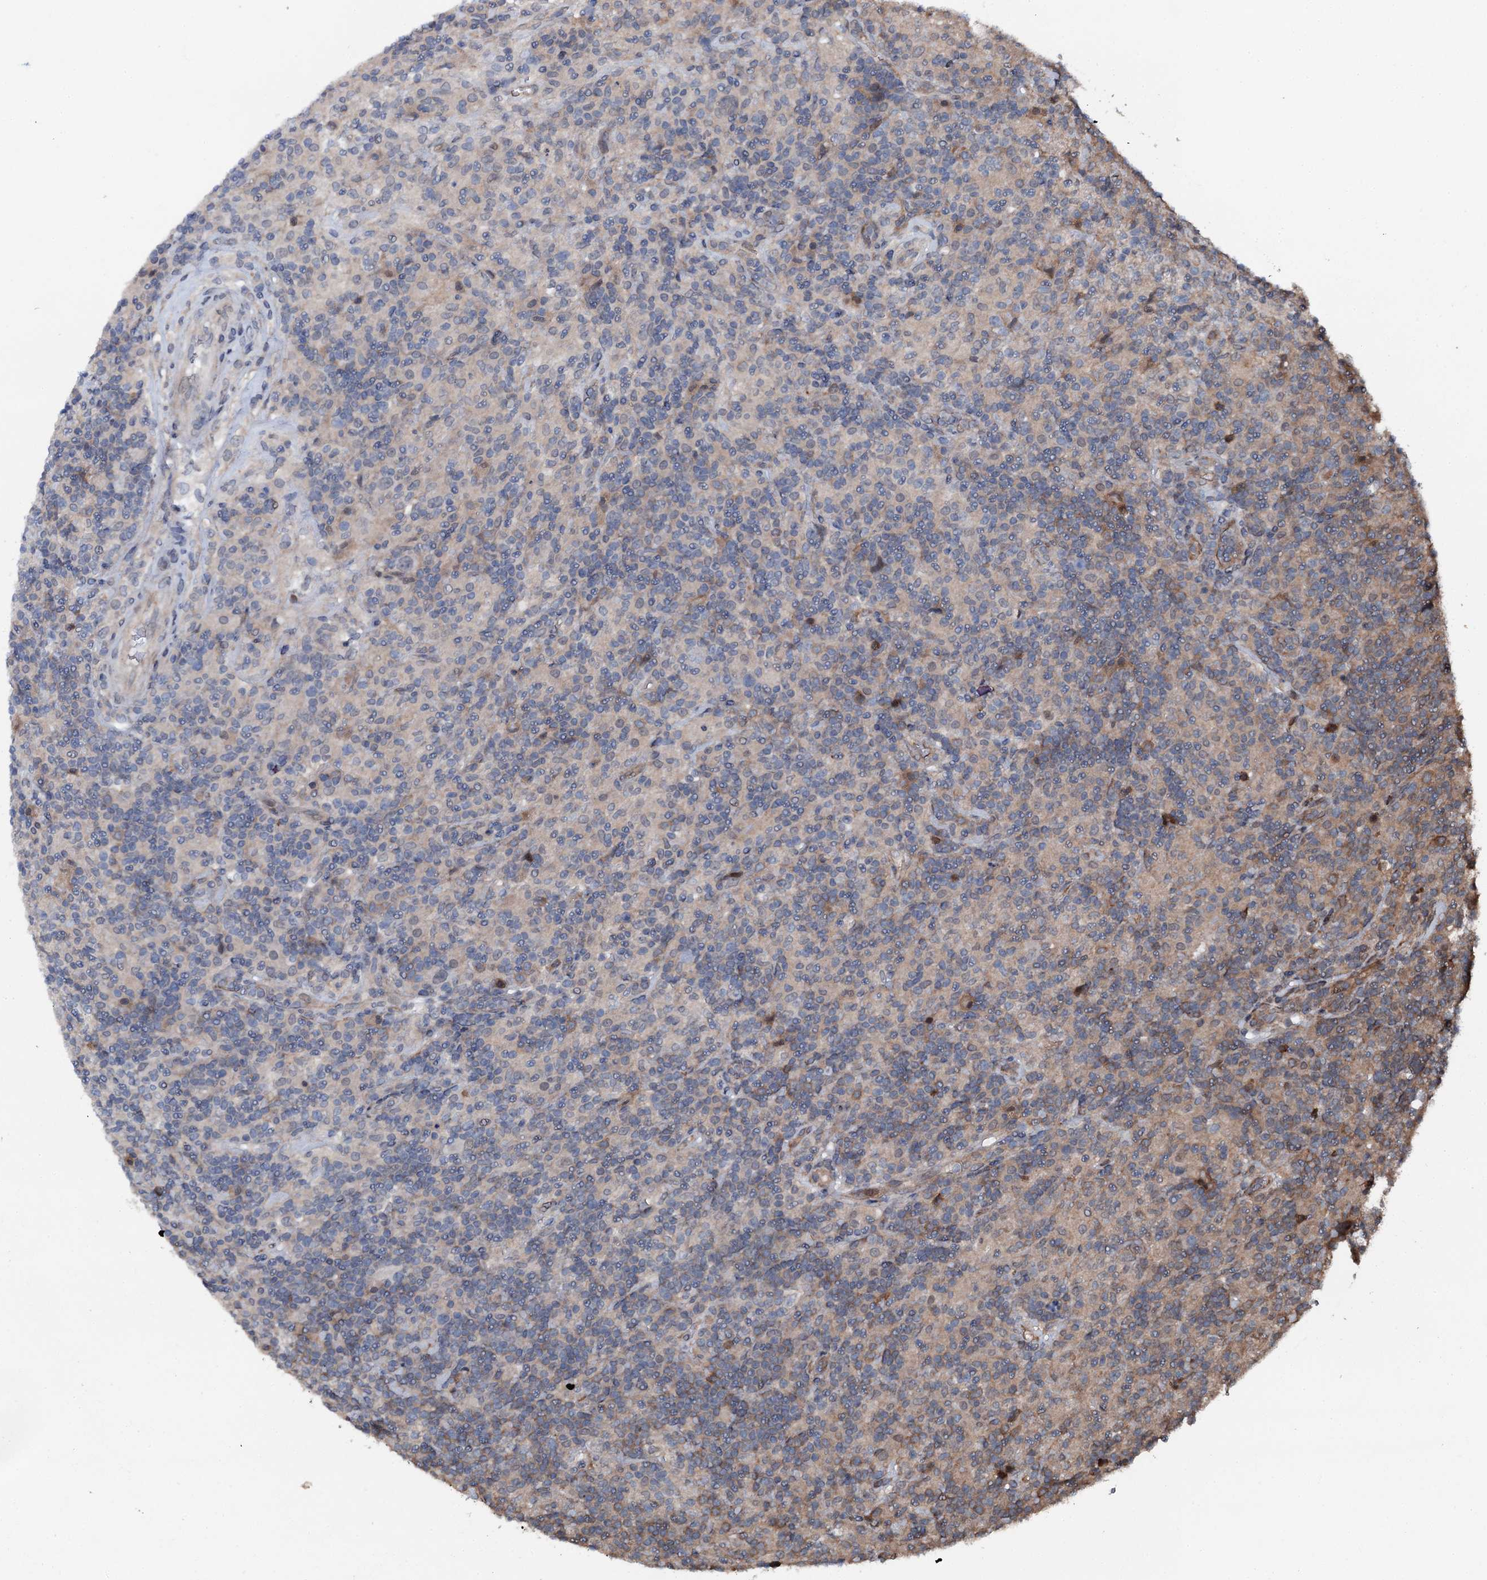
{"staining": {"intensity": "negative", "quantity": "none", "location": "none"}, "tissue": "lymphoma", "cell_type": "Tumor cells", "image_type": "cancer", "snomed": [{"axis": "morphology", "description": "Hodgkin's disease, NOS"}, {"axis": "topography", "description": "Lymph node"}], "caption": "Hodgkin's disease stained for a protein using IHC reveals no positivity tumor cells.", "gene": "FLYWCH1", "patient": {"sex": "male", "age": 70}}